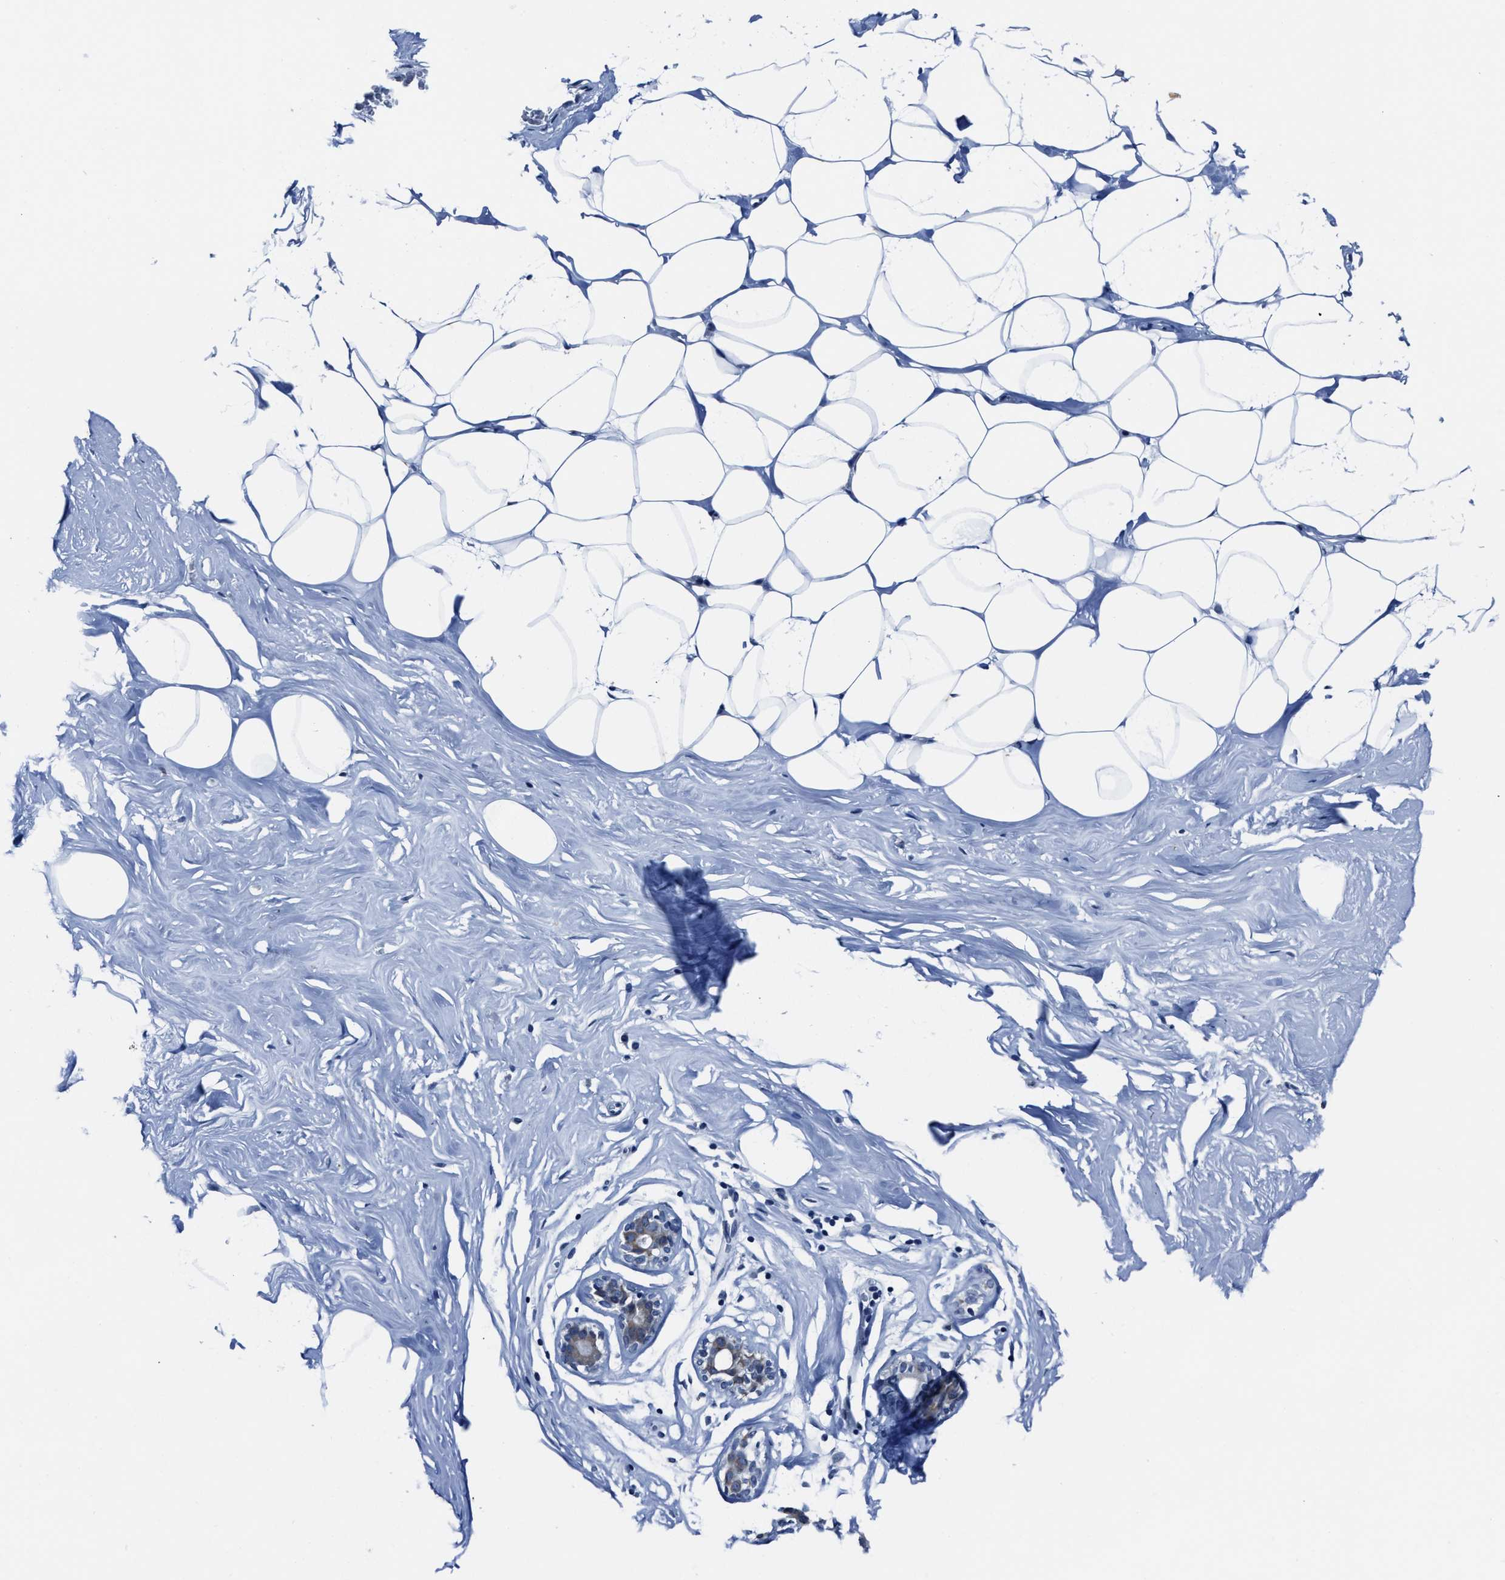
{"staining": {"intensity": "negative", "quantity": "none", "location": "none"}, "tissue": "adipose tissue", "cell_type": "Adipocytes", "image_type": "normal", "snomed": [{"axis": "morphology", "description": "Normal tissue, NOS"}, {"axis": "morphology", "description": "Fibrosis, NOS"}, {"axis": "topography", "description": "Breast"}, {"axis": "topography", "description": "Adipose tissue"}], "caption": "This image is of benign adipose tissue stained with immunohistochemistry to label a protein in brown with the nuclei are counter-stained blue. There is no staining in adipocytes.", "gene": "ASZ1", "patient": {"sex": "female", "age": 39}}